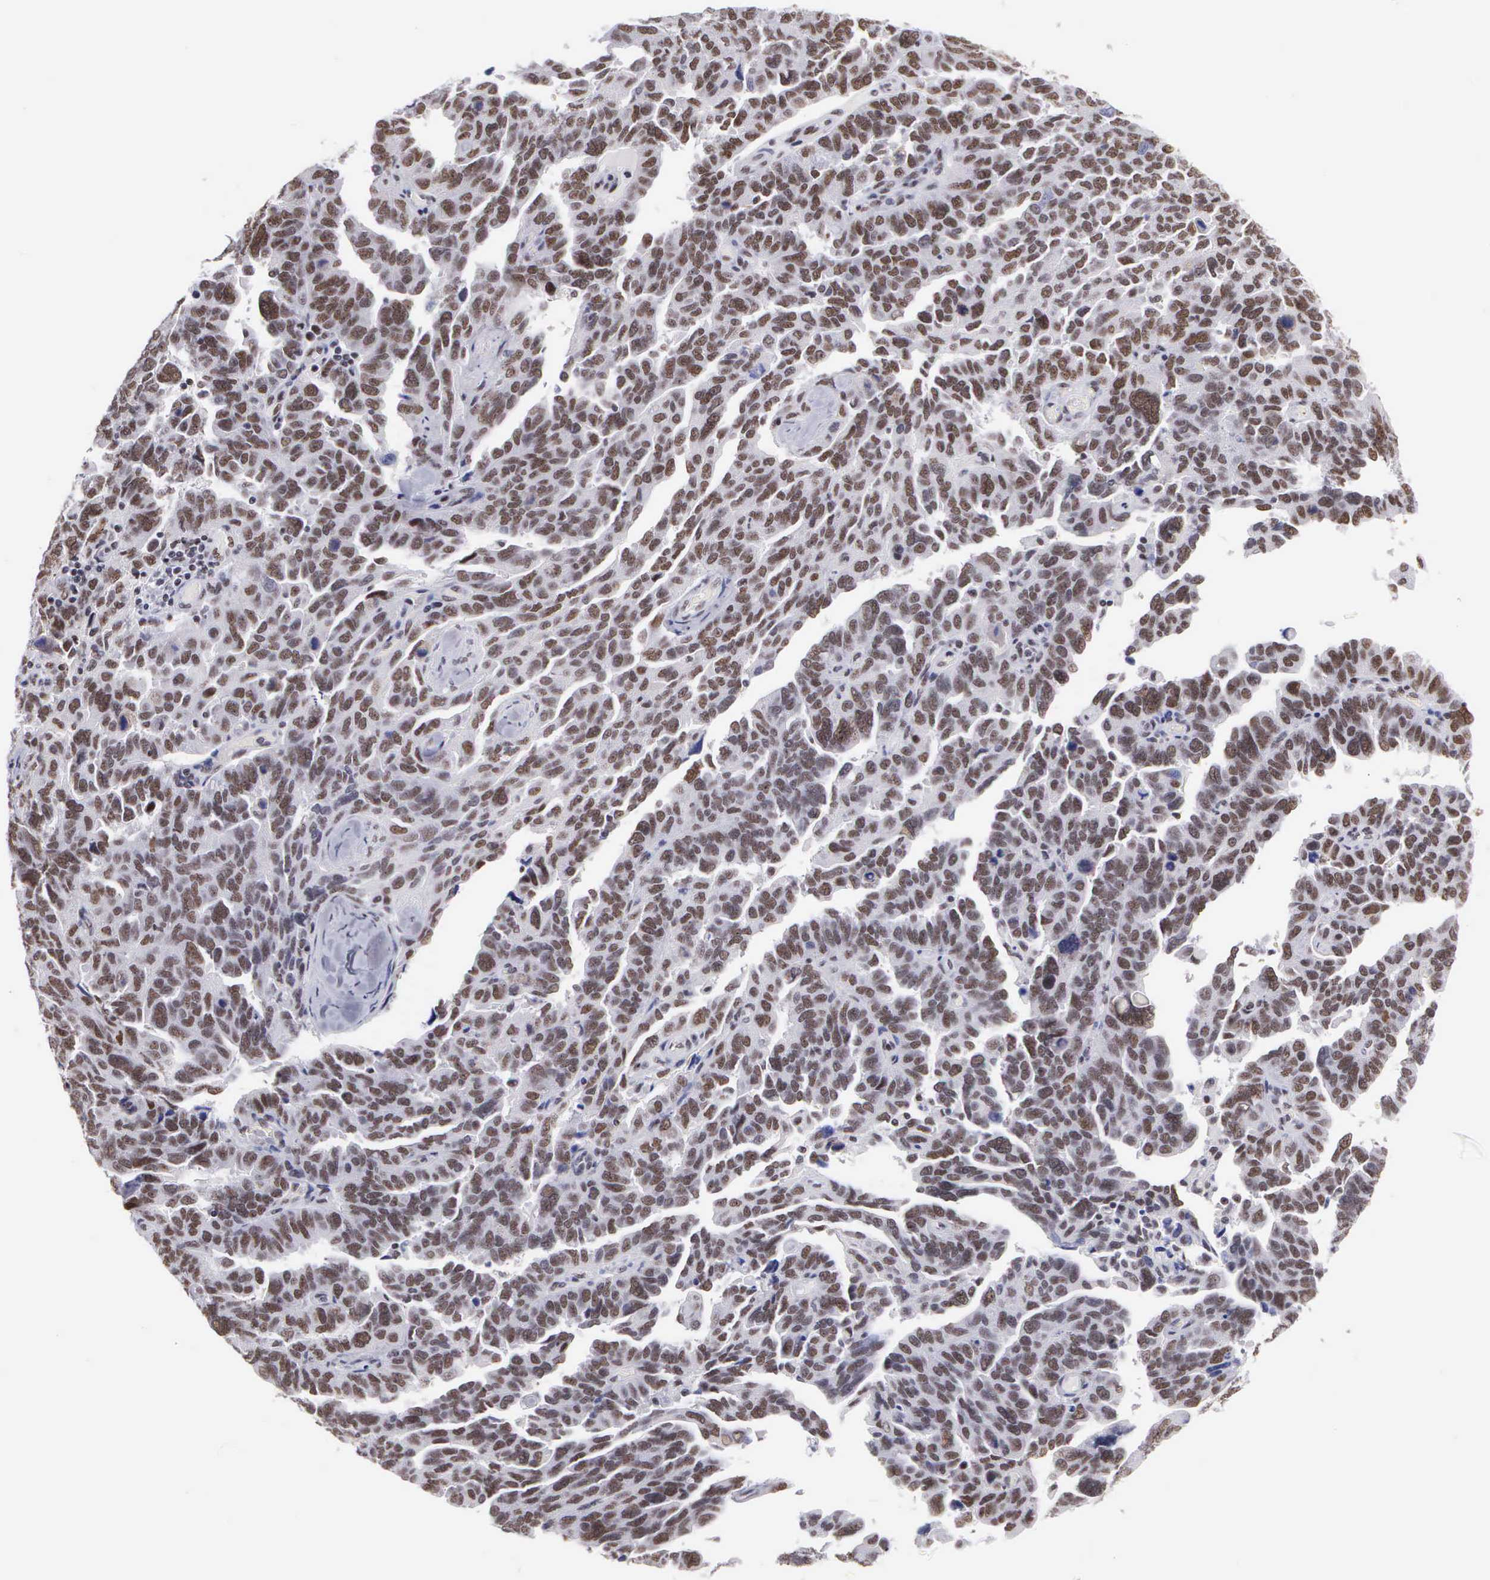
{"staining": {"intensity": "moderate", "quantity": "25%-75%", "location": "nuclear"}, "tissue": "ovarian cancer", "cell_type": "Tumor cells", "image_type": "cancer", "snomed": [{"axis": "morphology", "description": "Cystadenocarcinoma, serous, NOS"}, {"axis": "topography", "description": "Ovary"}], "caption": "There is medium levels of moderate nuclear positivity in tumor cells of serous cystadenocarcinoma (ovarian), as demonstrated by immunohistochemical staining (brown color).", "gene": "CSTF2", "patient": {"sex": "female", "age": 64}}